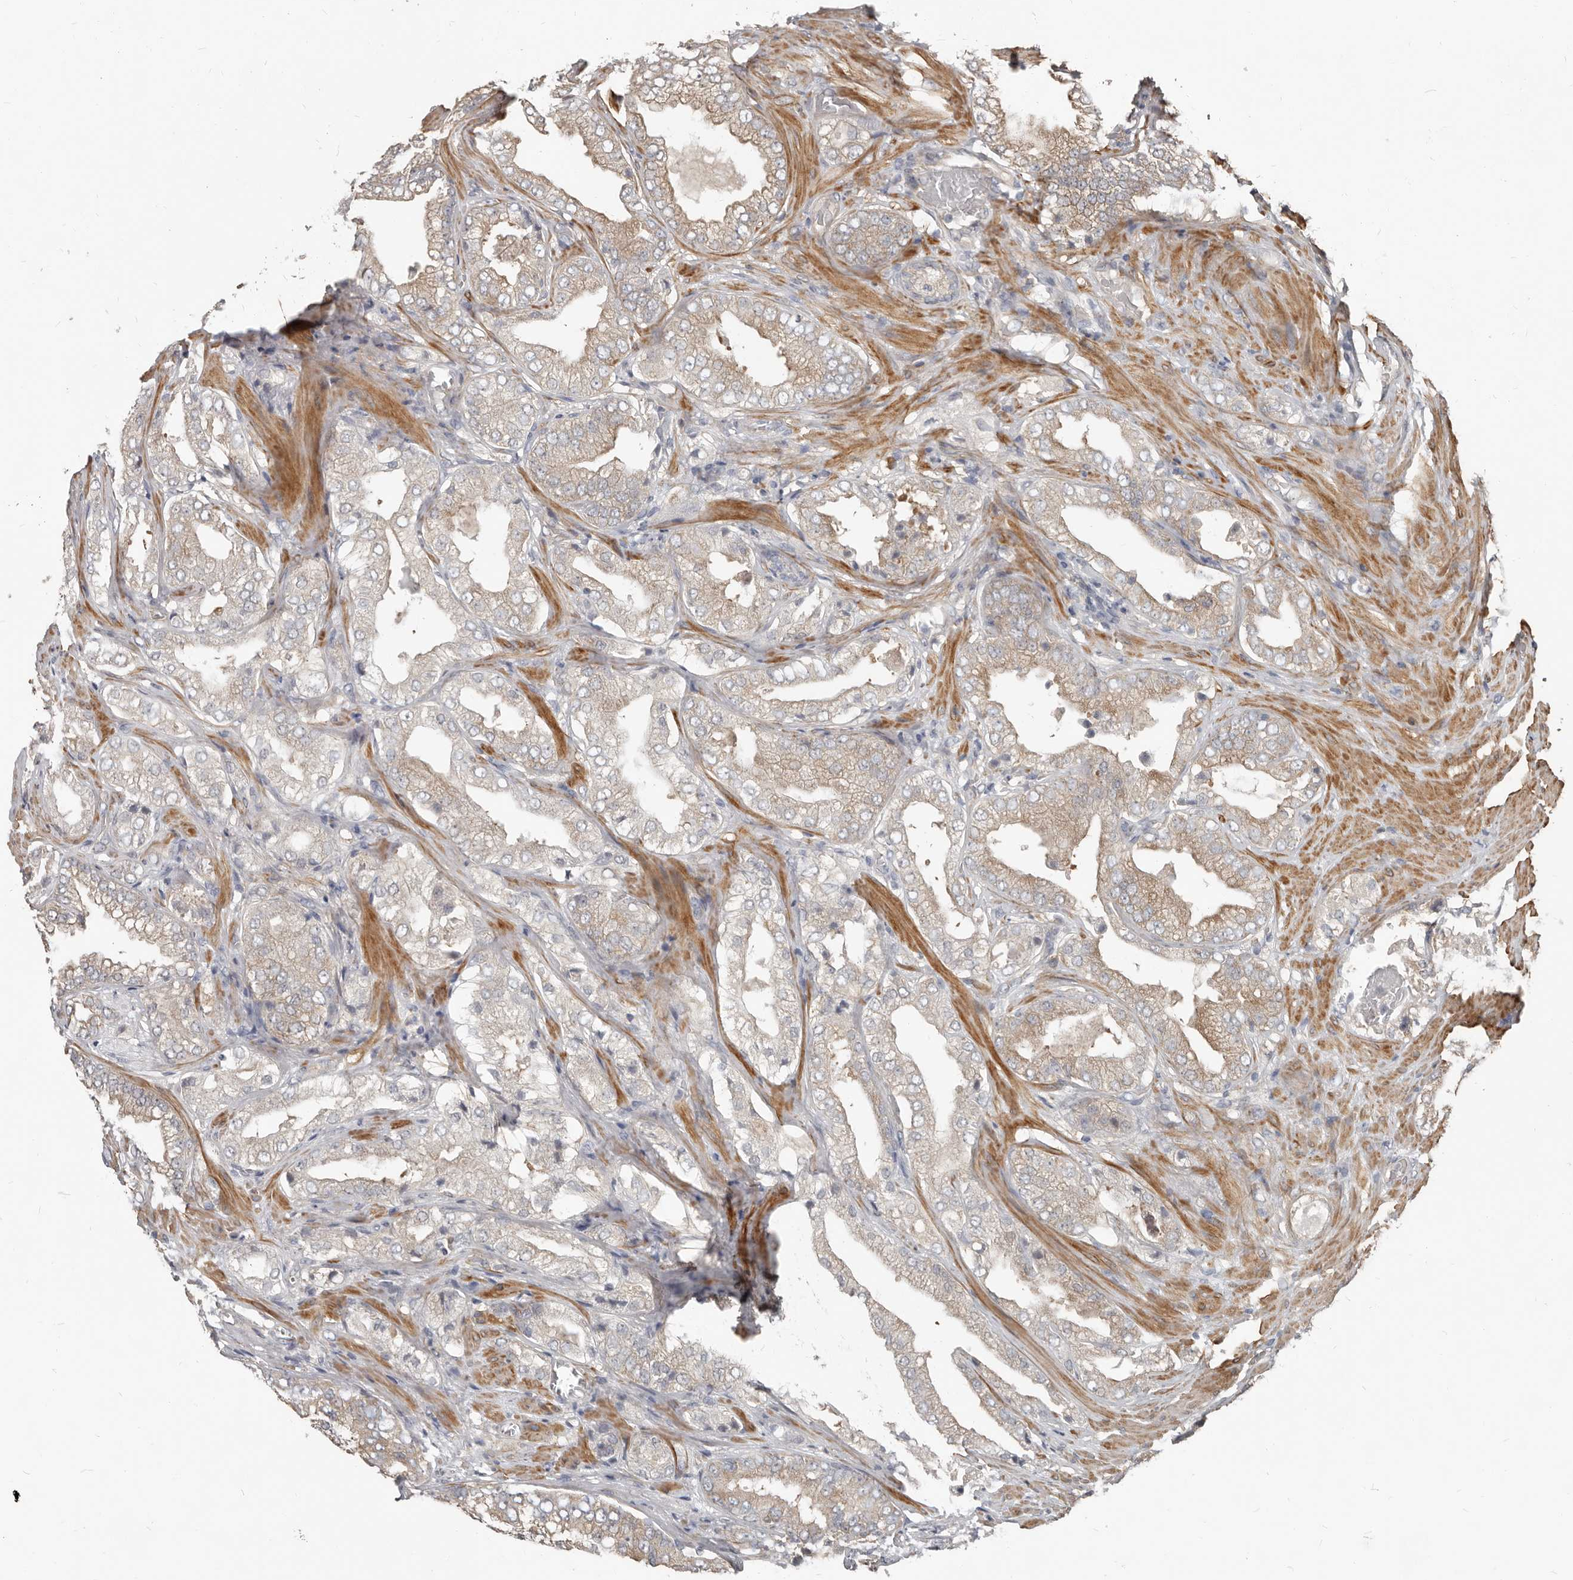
{"staining": {"intensity": "moderate", "quantity": "<25%", "location": "cytoplasmic/membranous"}, "tissue": "prostate cancer", "cell_type": "Tumor cells", "image_type": "cancer", "snomed": [{"axis": "morphology", "description": "Adenocarcinoma, High grade"}, {"axis": "topography", "description": "Prostate"}], "caption": "Protein expression analysis of human high-grade adenocarcinoma (prostate) reveals moderate cytoplasmic/membranous expression in approximately <25% of tumor cells.", "gene": "AKNAD1", "patient": {"sex": "male", "age": 58}}